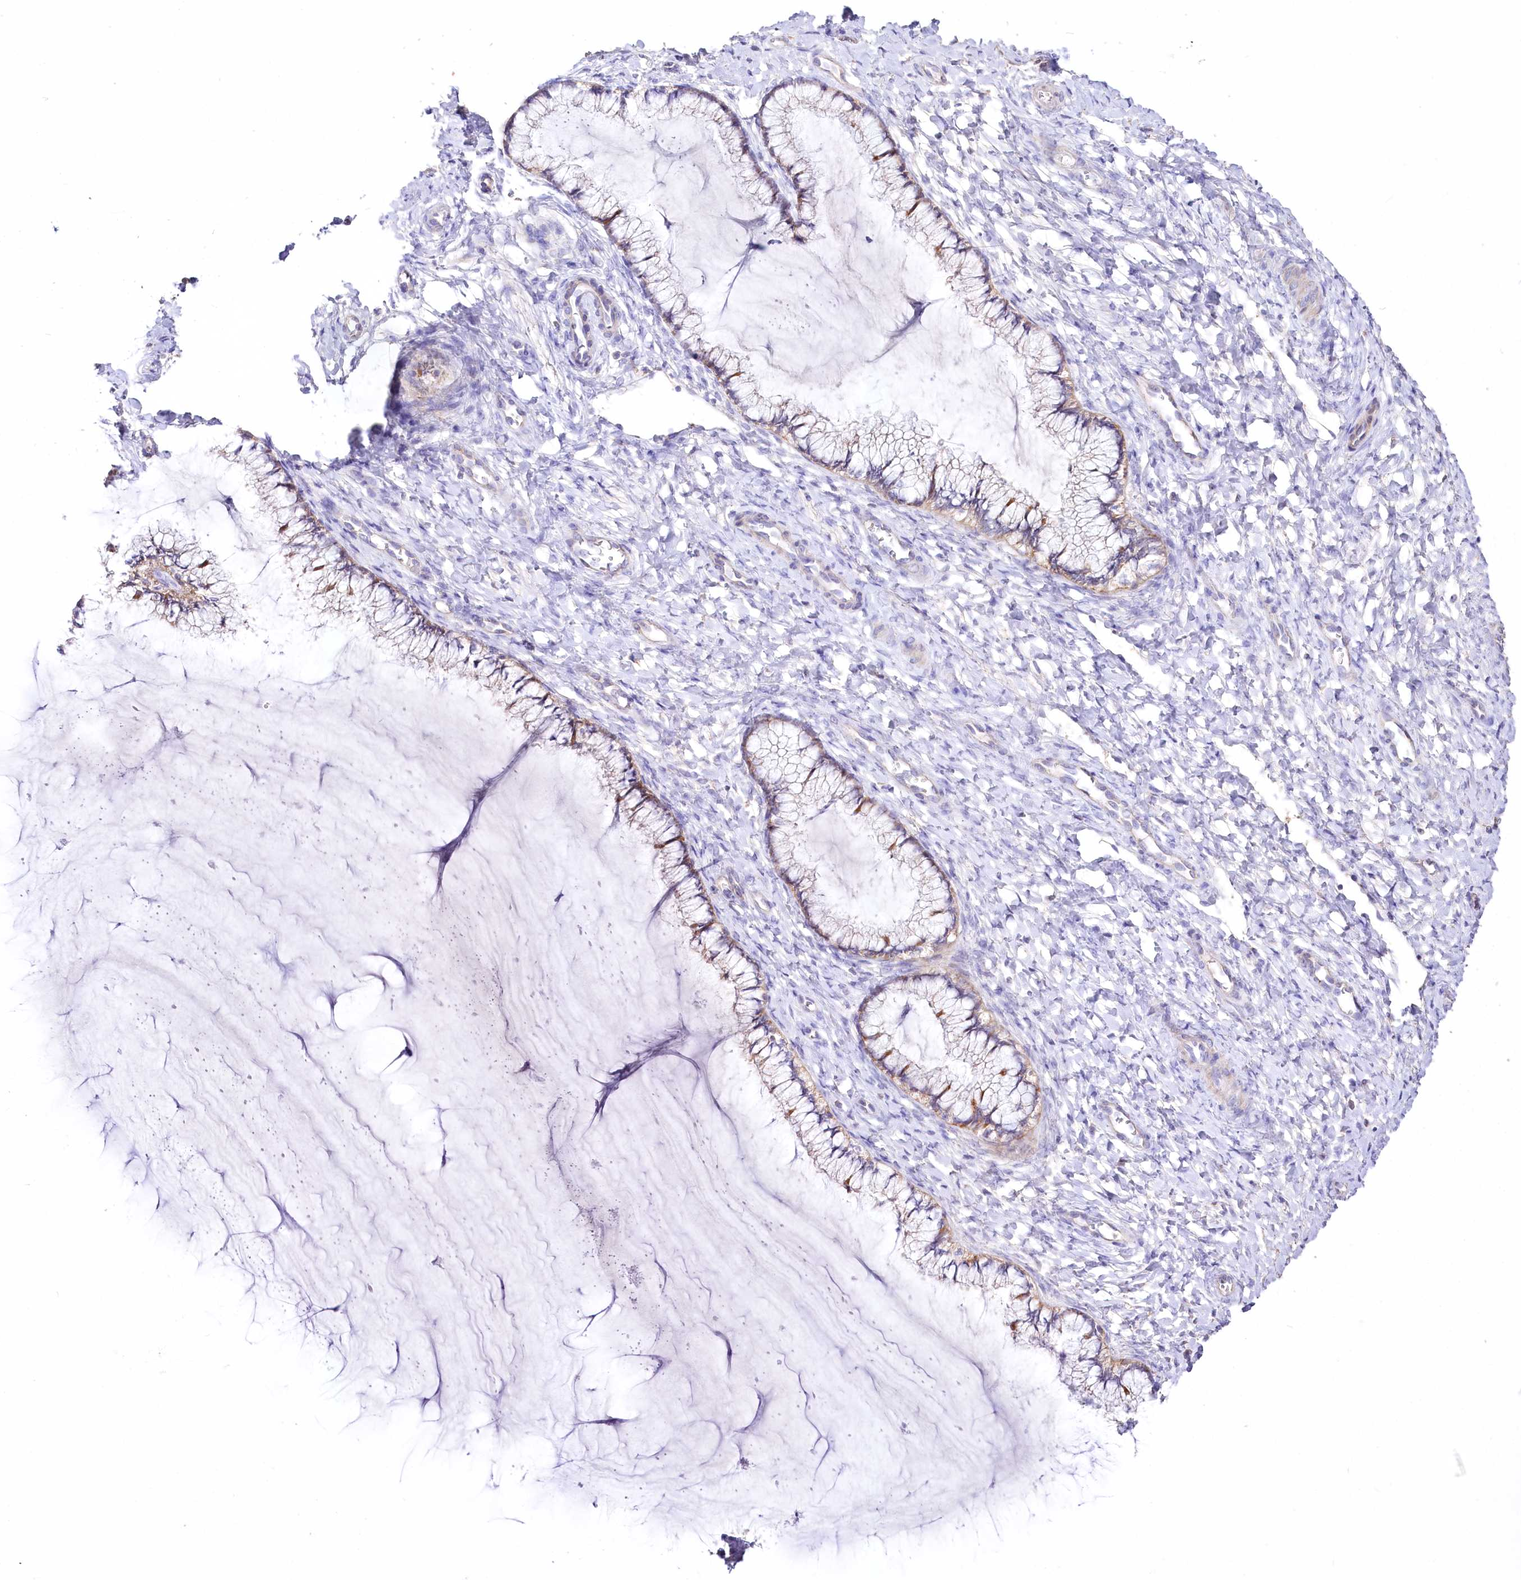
{"staining": {"intensity": "weak", "quantity": ">75%", "location": "cytoplasmic/membranous"}, "tissue": "cervix", "cell_type": "Glandular cells", "image_type": "normal", "snomed": [{"axis": "morphology", "description": "Normal tissue, NOS"}, {"axis": "morphology", "description": "Adenocarcinoma, NOS"}, {"axis": "topography", "description": "Cervix"}], "caption": "The image displays staining of benign cervix, revealing weak cytoplasmic/membranous protein positivity (brown color) within glandular cells. Nuclei are stained in blue.", "gene": "PTER", "patient": {"sex": "female", "age": 29}}